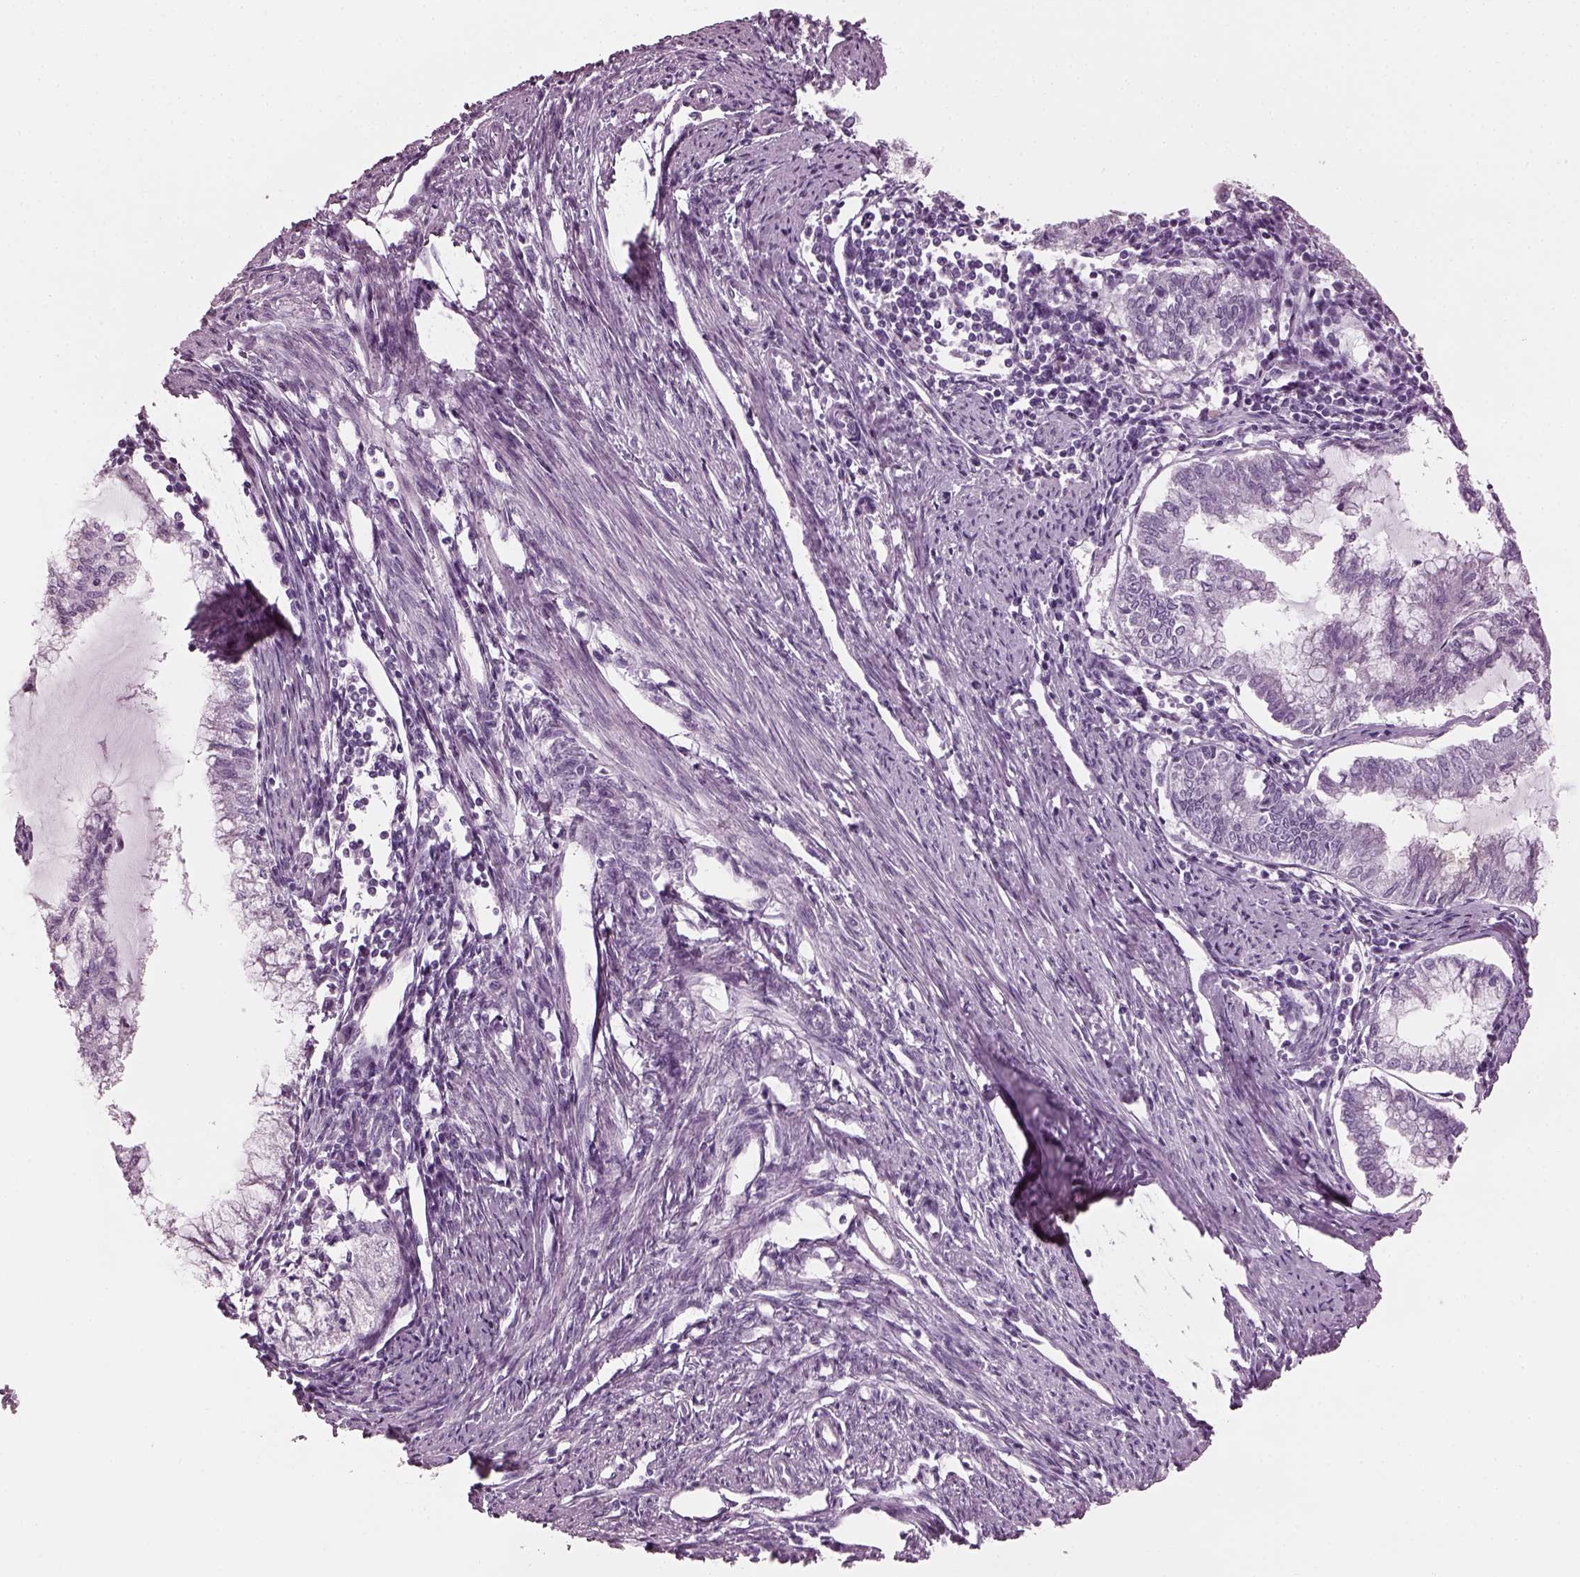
{"staining": {"intensity": "negative", "quantity": "none", "location": "none"}, "tissue": "endometrial cancer", "cell_type": "Tumor cells", "image_type": "cancer", "snomed": [{"axis": "morphology", "description": "Adenocarcinoma, NOS"}, {"axis": "topography", "description": "Endometrium"}], "caption": "Immunohistochemical staining of human adenocarcinoma (endometrial) displays no significant positivity in tumor cells. (DAB (3,3'-diaminobenzidine) immunohistochemistry, high magnification).", "gene": "PDC", "patient": {"sex": "female", "age": 79}}